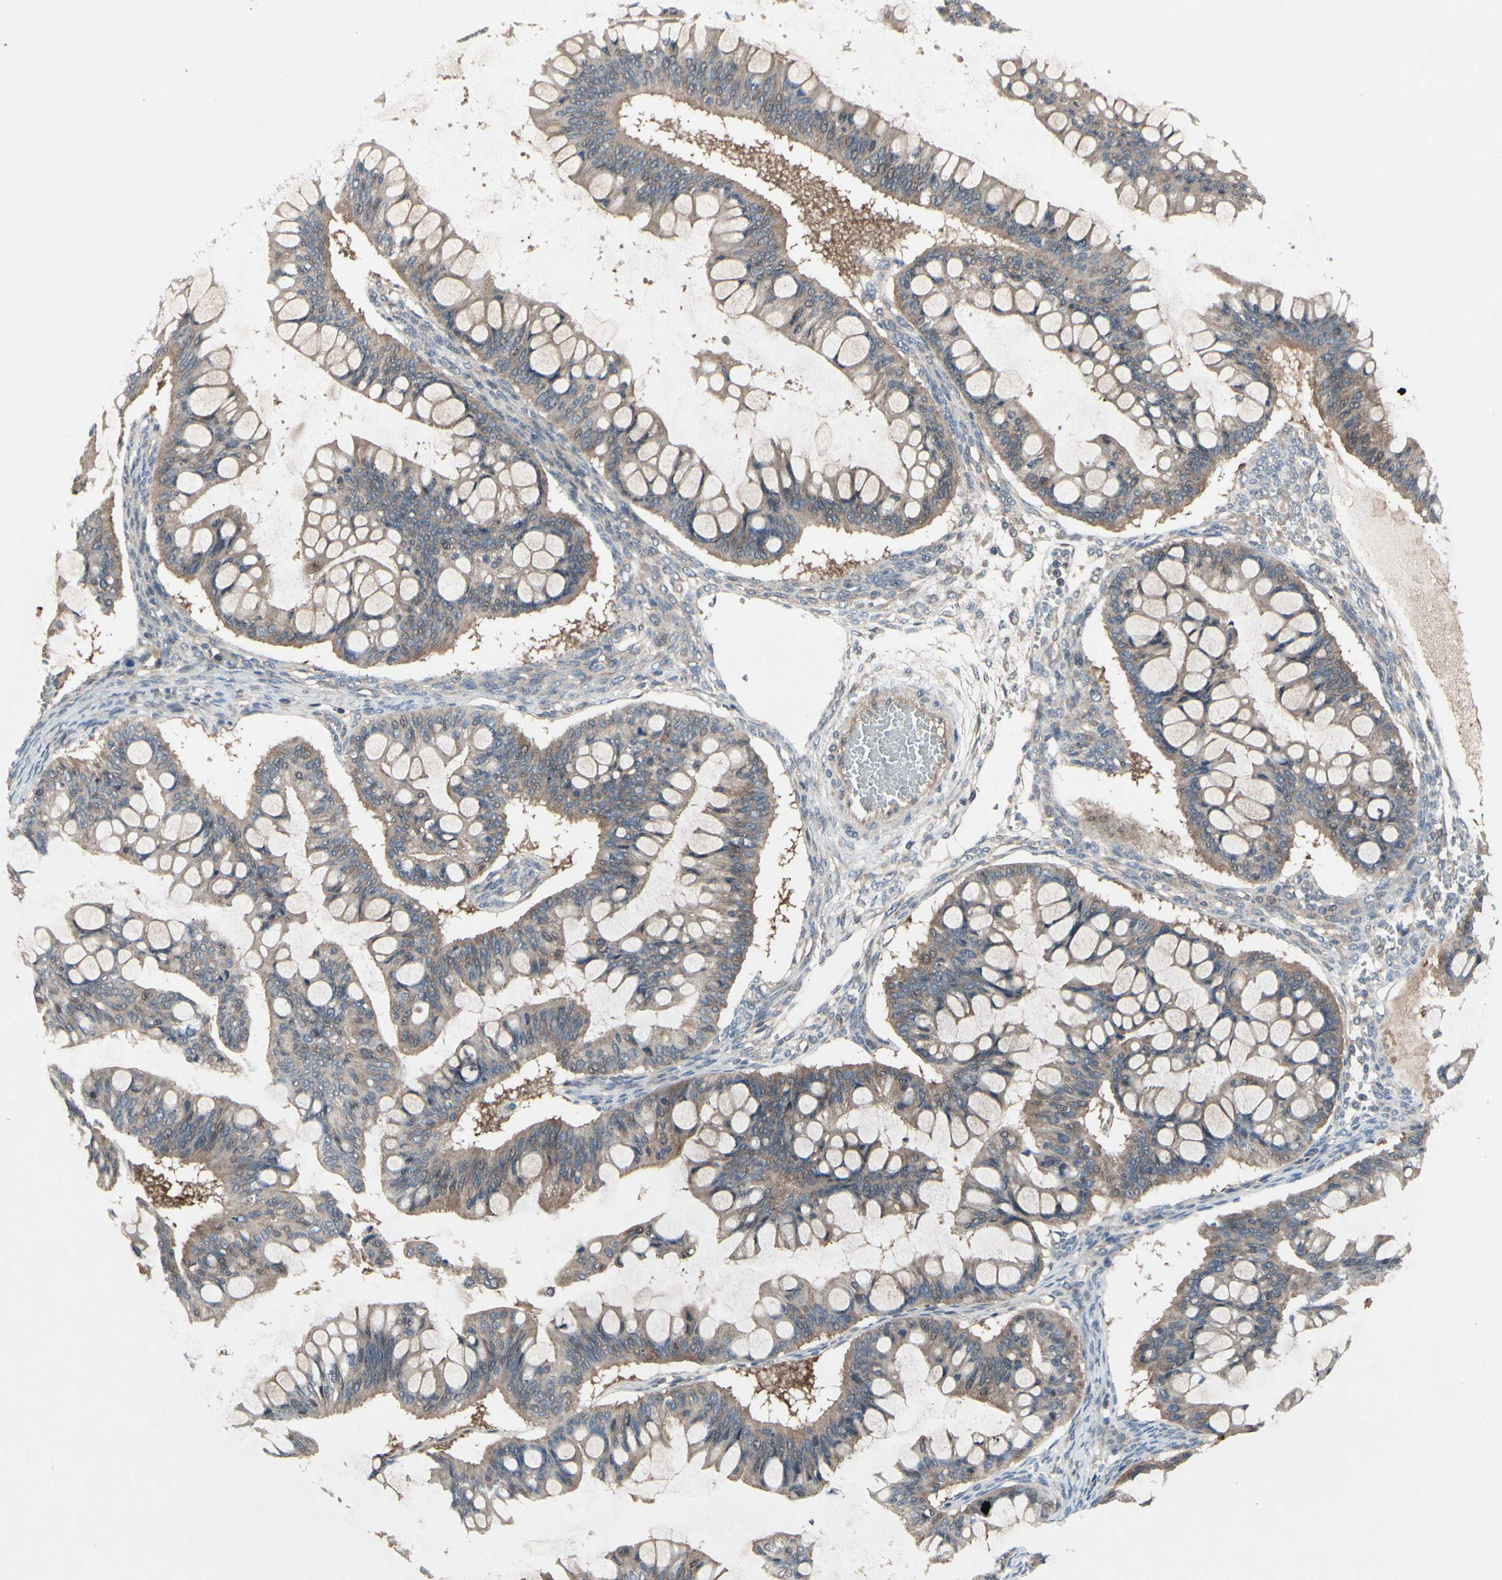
{"staining": {"intensity": "weak", "quantity": ">75%", "location": "cytoplasmic/membranous"}, "tissue": "ovarian cancer", "cell_type": "Tumor cells", "image_type": "cancer", "snomed": [{"axis": "morphology", "description": "Cystadenocarcinoma, mucinous, NOS"}, {"axis": "topography", "description": "Ovary"}], "caption": "Immunohistochemical staining of human ovarian cancer reveals low levels of weak cytoplasmic/membranous protein staining in approximately >75% of tumor cells.", "gene": "ICAM5", "patient": {"sex": "female", "age": 73}}